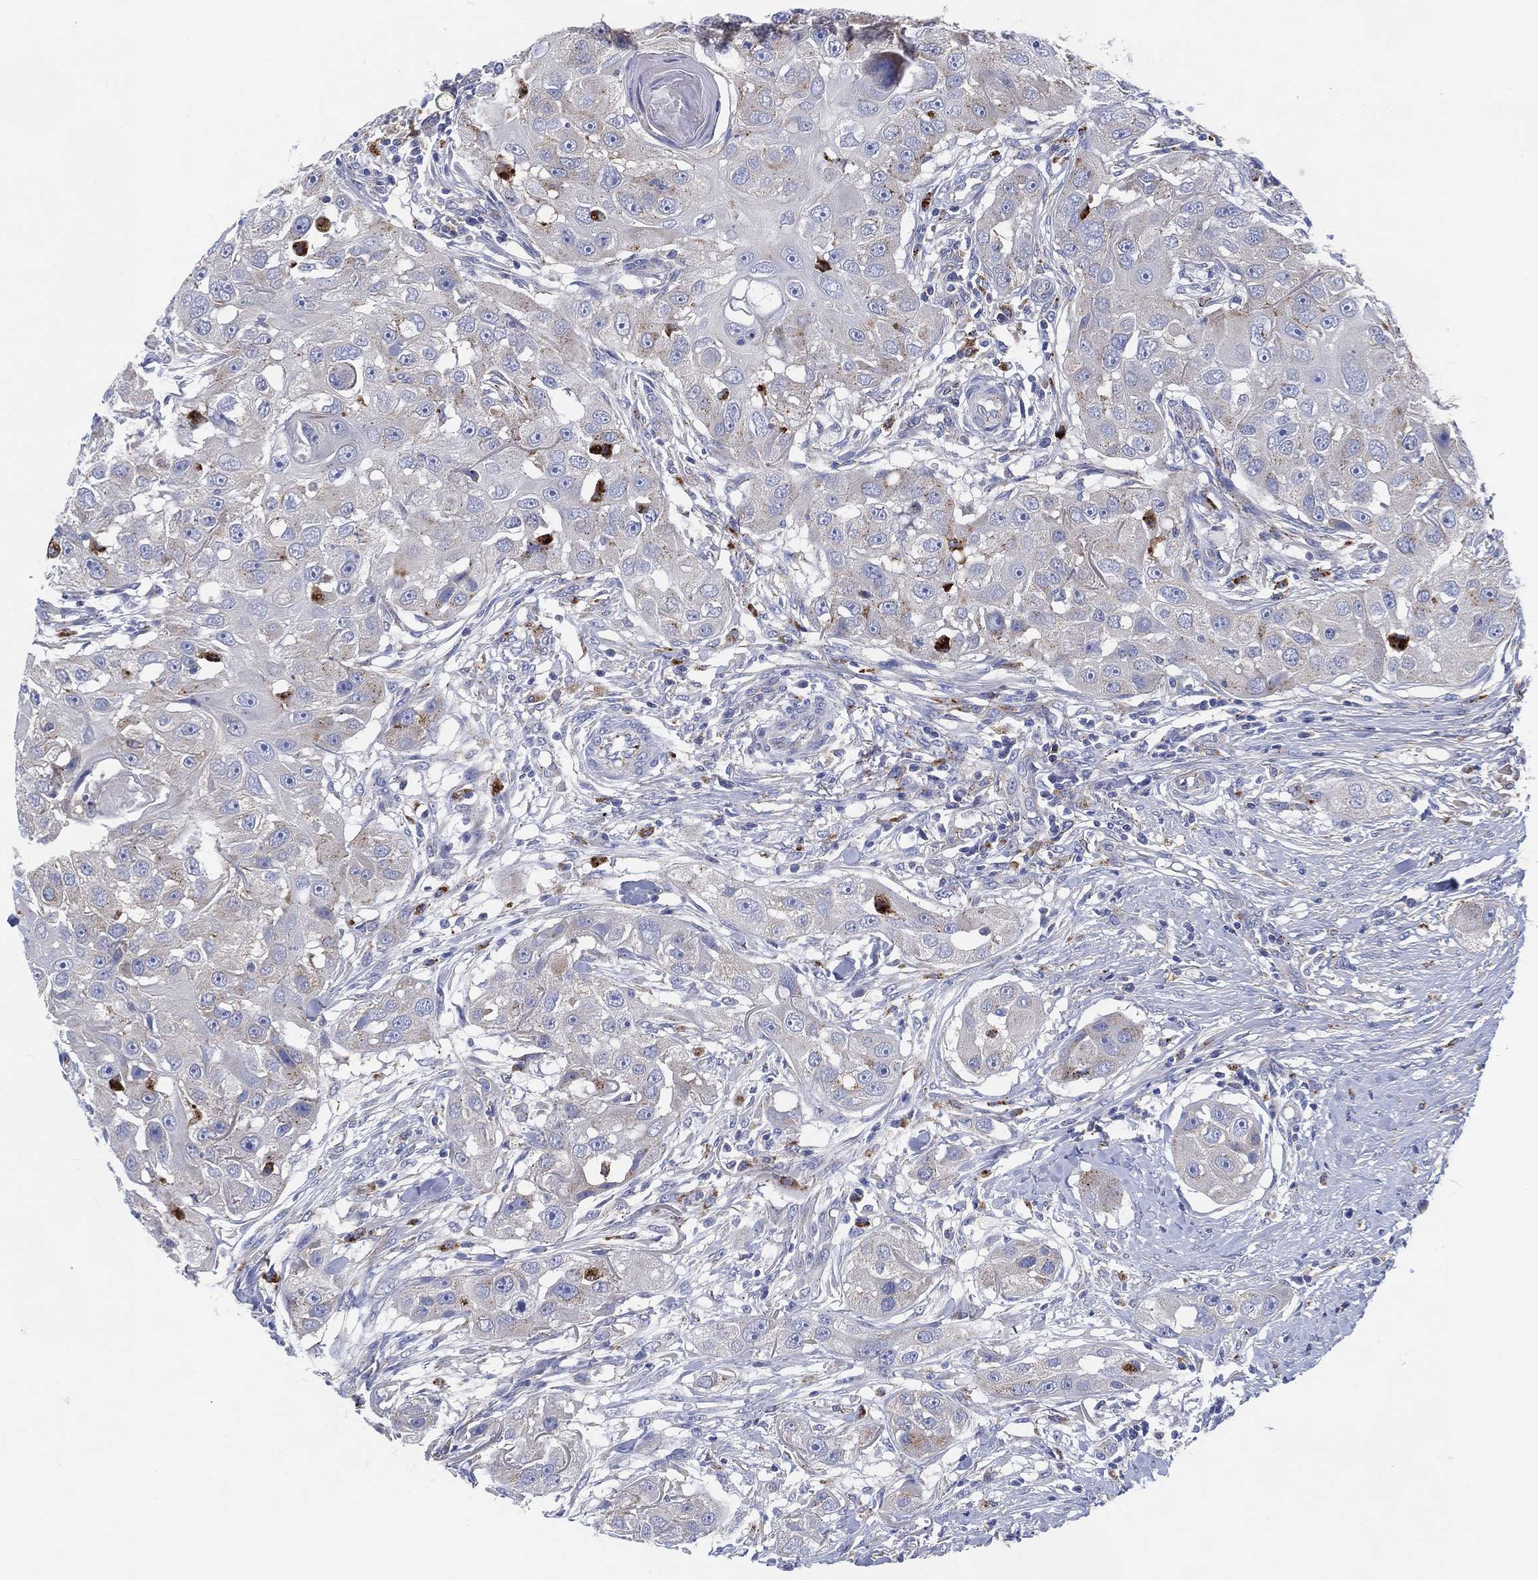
{"staining": {"intensity": "weak", "quantity": "<25%", "location": "cytoplasmic/membranous"}, "tissue": "head and neck cancer", "cell_type": "Tumor cells", "image_type": "cancer", "snomed": [{"axis": "morphology", "description": "Squamous cell carcinoma, NOS"}, {"axis": "topography", "description": "Head-Neck"}], "caption": "Immunohistochemical staining of head and neck cancer (squamous cell carcinoma) demonstrates no significant positivity in tumor cells.", "gene": "GALNS", "patient": {"sex": "male", "age": 51}}